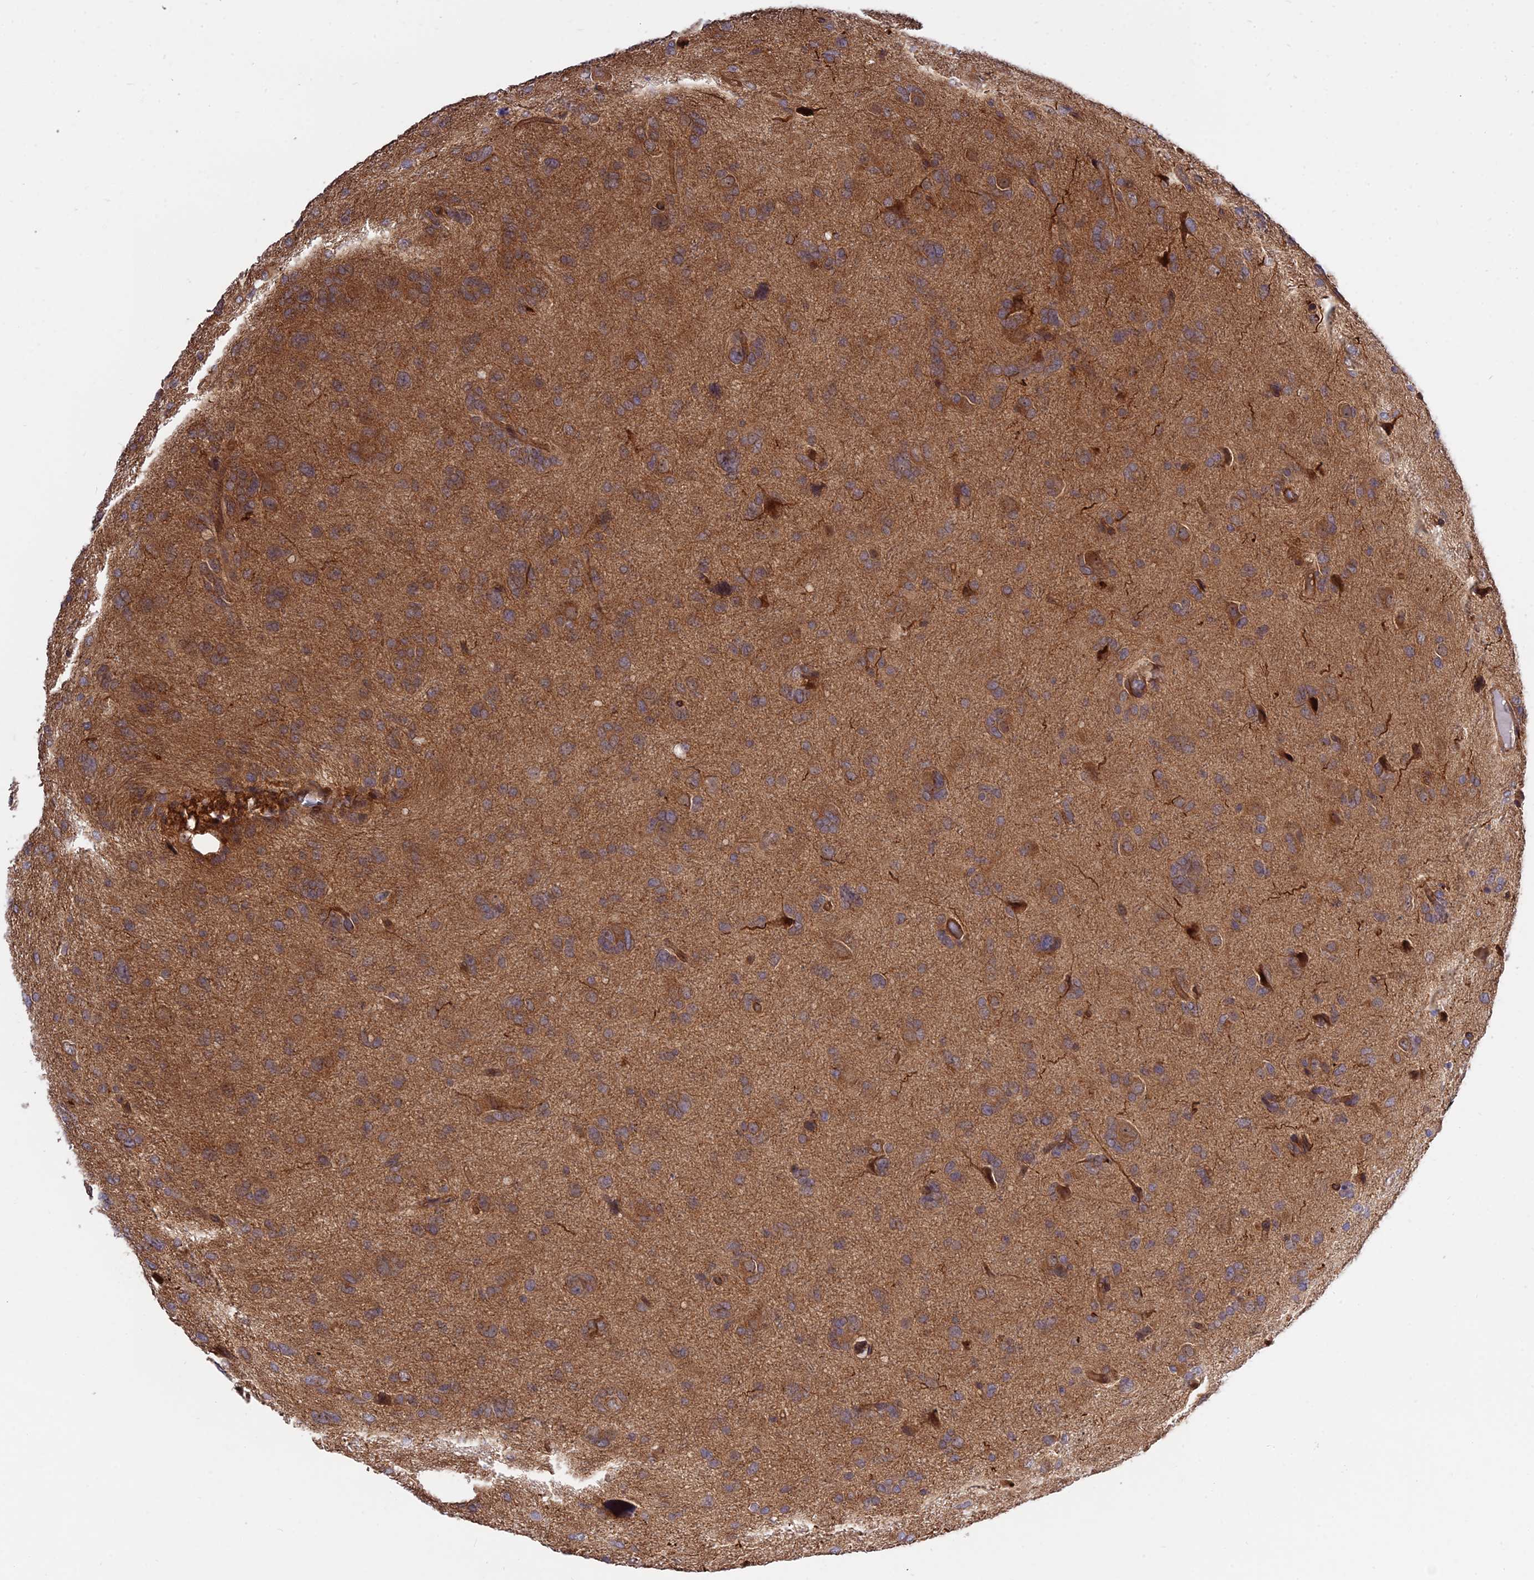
{"staining": {"intensity": "moderate", "quantity": "25%-75%", "location": "cytoplasmic/membranous"}, "tissue": "glioma", "cell_type": "Tumor cells", "image_type": "cancer", "snomed": [{"axis": "morphology", "description": "Glioma, malignant, High grade"}, {"axis": "topography", "description": "Brain"}], "caption": "Immunohistochemistry photomicrograph of neoplastic tissue: malignant glioma (high-grade) stained using IHC exhibits medium levels of moderate protein expression localized specifically in the cytoplasmic/membranous of tumor cells, appearing as a cytoplasmic/membranous brown color.", "gene": "SMG6", "patient": {"sex": "female", "age": 59}}